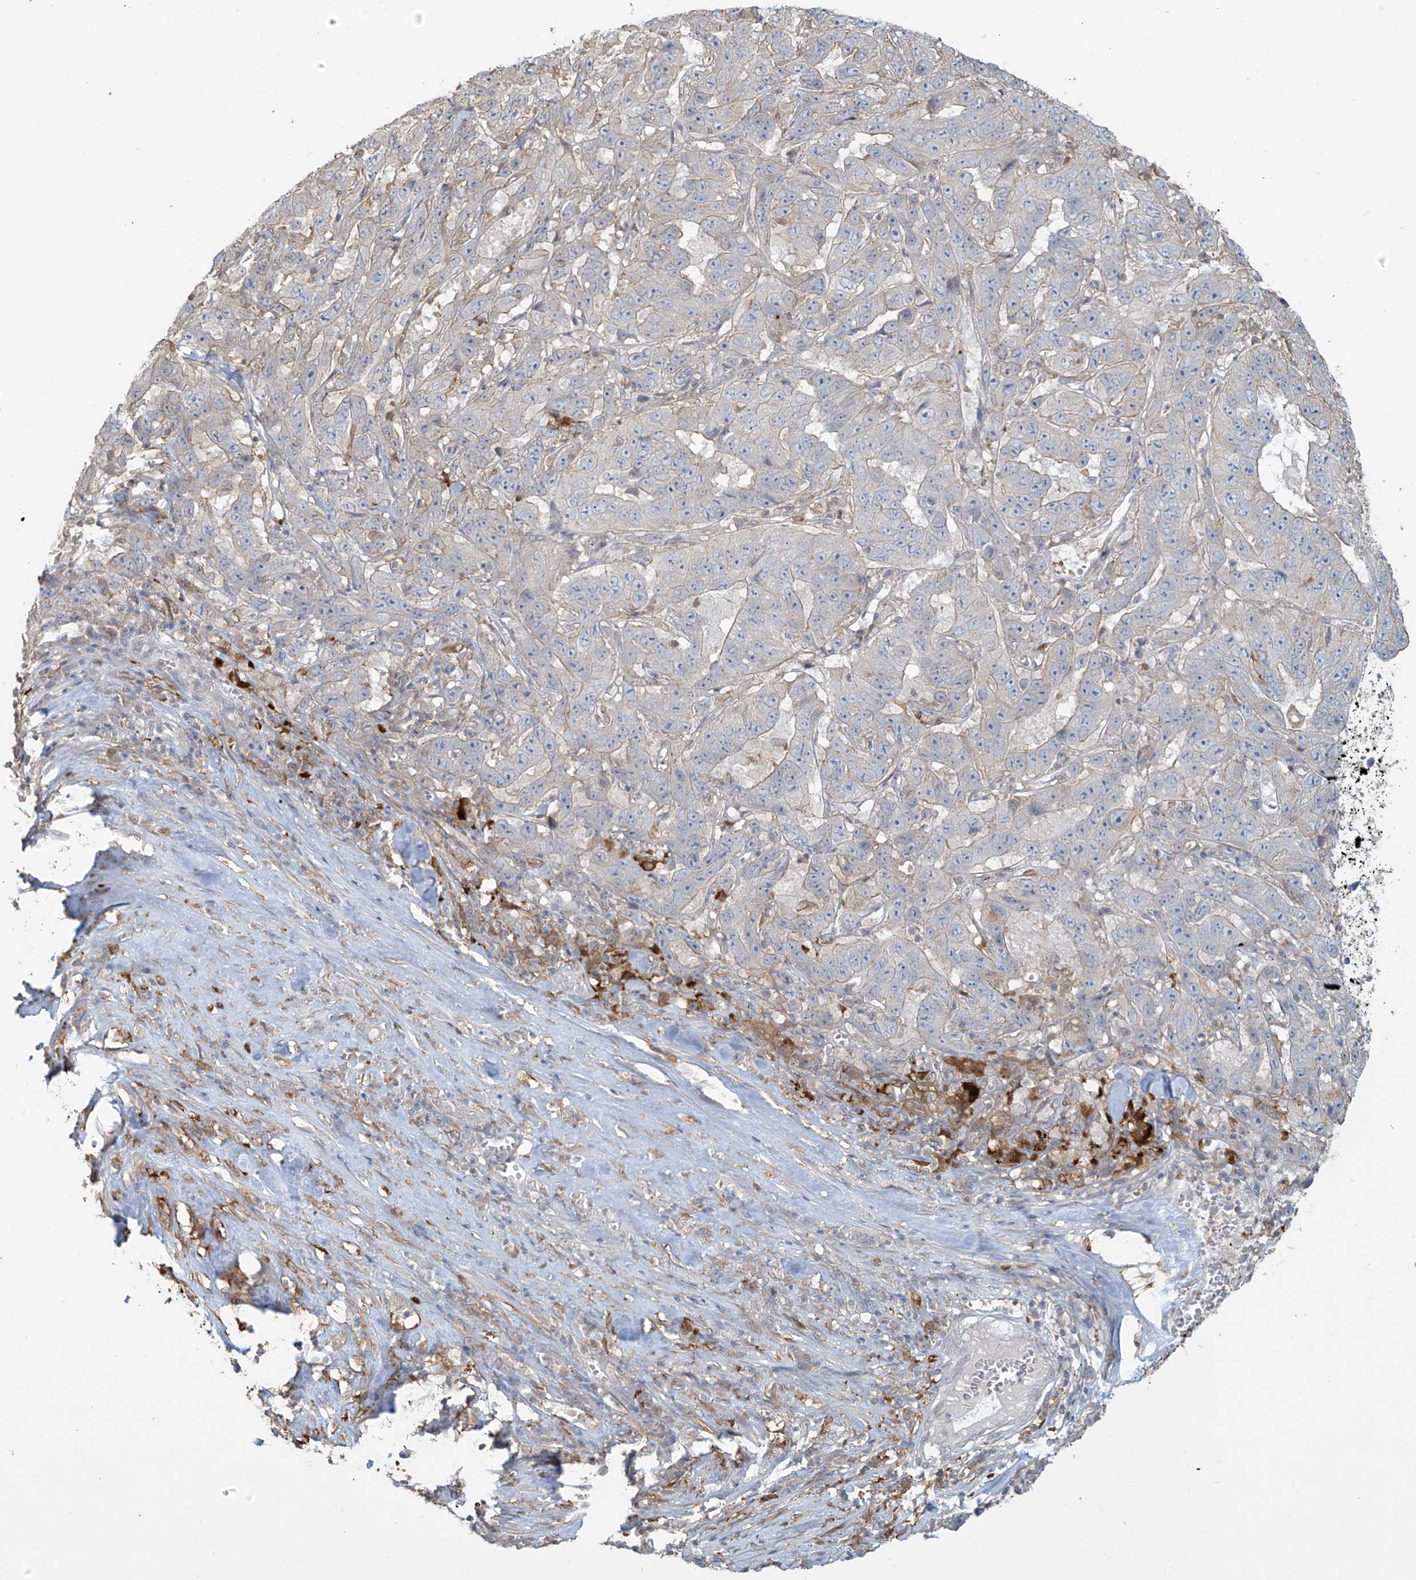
{"staining": {"intensity": "negative", "quantity": "none", "location": "none"}, "tissue": "pancreatic cancer", "cell_type": "Tumor cells", "image_type": "cancer", "snomed": [{"axis": "morphology", "description": "Adenocarcinoma, NOS"}, {"axis": "topography", "description": "Pancreas"}], "caption": "Immunohistochemistry (IHC) photomicrograph of neoplastic tissue: adenocarcinoma (pancreatic) stained with DAB exhibits no significant protein expression in tumor cells.", "gene": "TAGAP", "patient": {"sex": "male", "age": 63}}